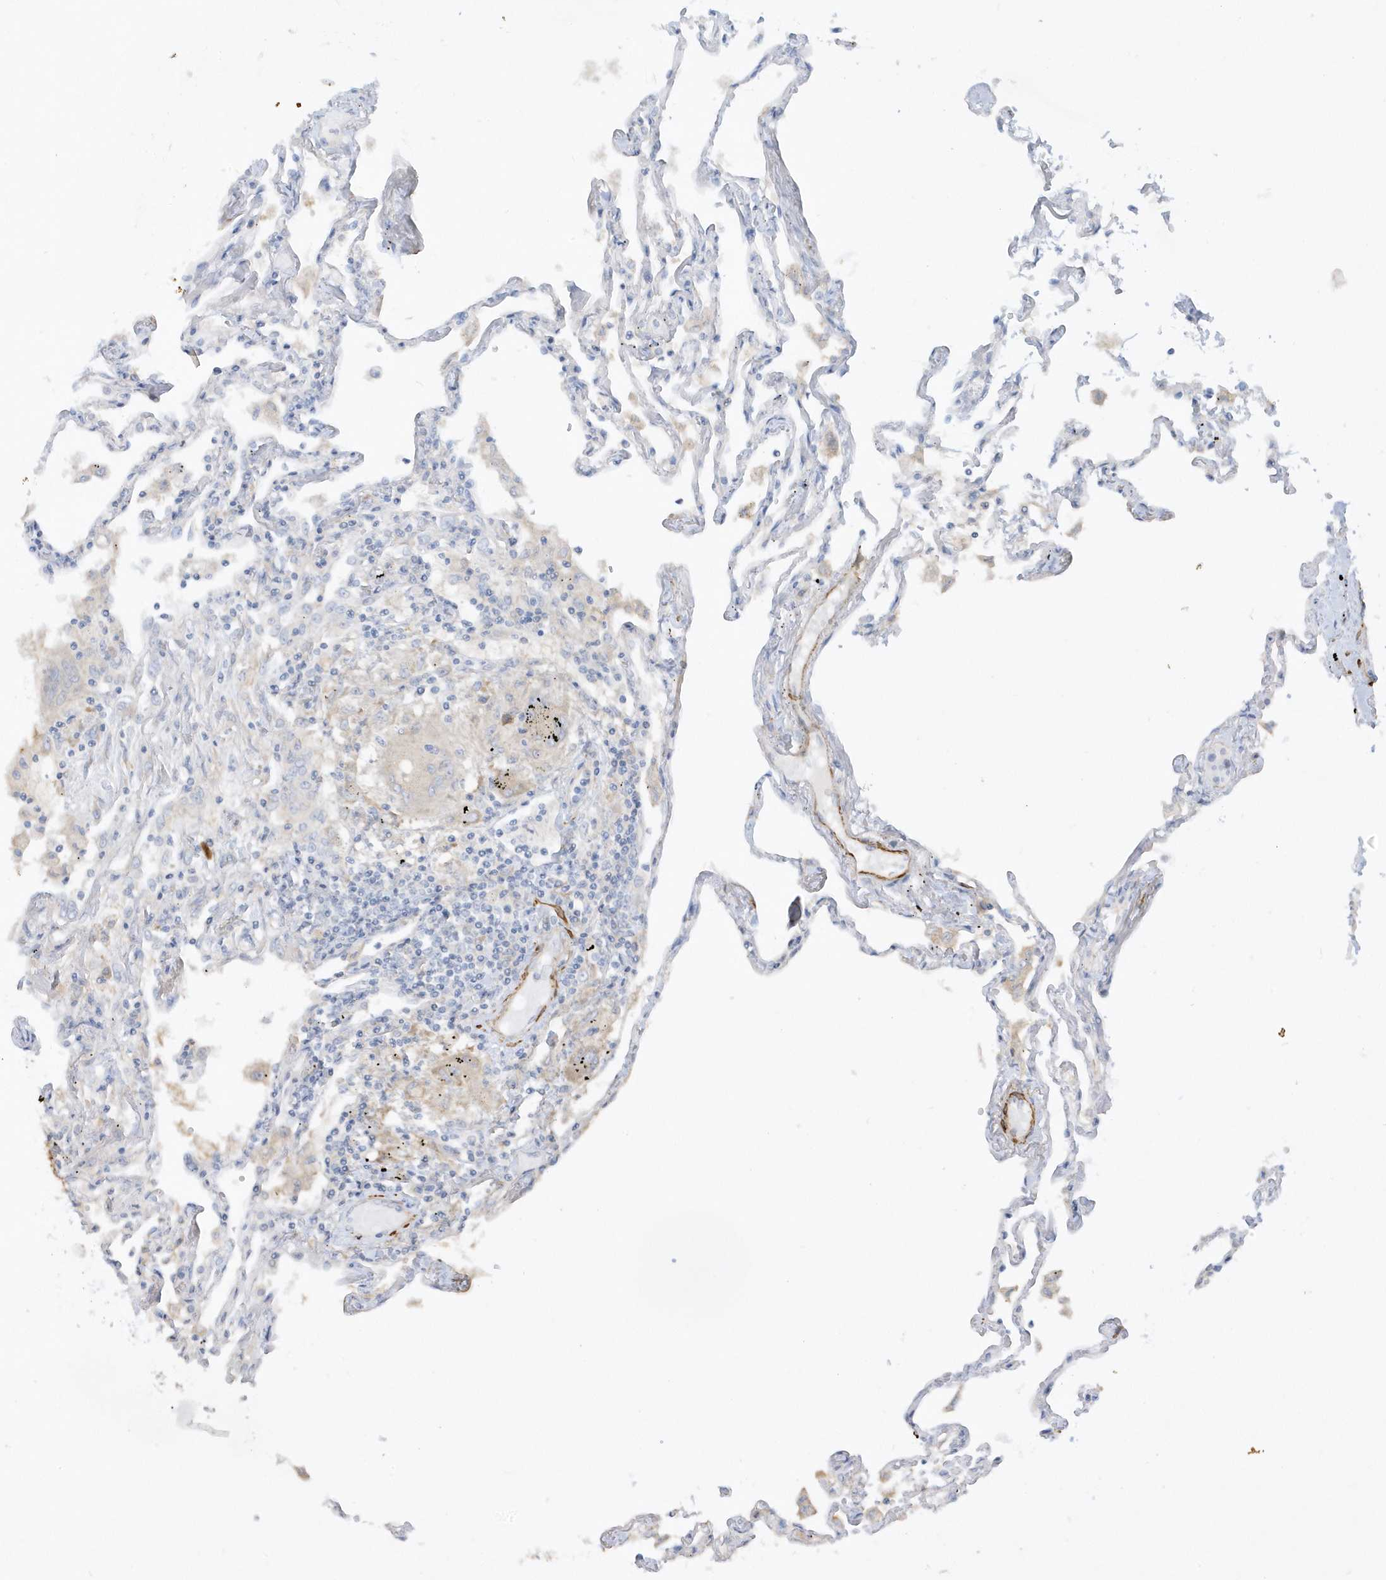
{"staining": {"intensity": "negative", "quantity": "none", "location": "none"}, "tissue": "lung", "cell_type": "Alveolar cells", "image_type": "normal", "snomed": [{"axis": "morphology", "description": "Normal tissue, NOS"}, {"axis": "topography", "description": "Lung"}], "caption": "Alveolar cells are negative for brown protein staining in benign lung. The staining was performed using DAB to visualize the protein expression in brown, while the nuclei were stained in blue with hematoxylin (Magnification: 20x).", "gene": "THADA", "patient": {"sex": "female", "age": 67}}